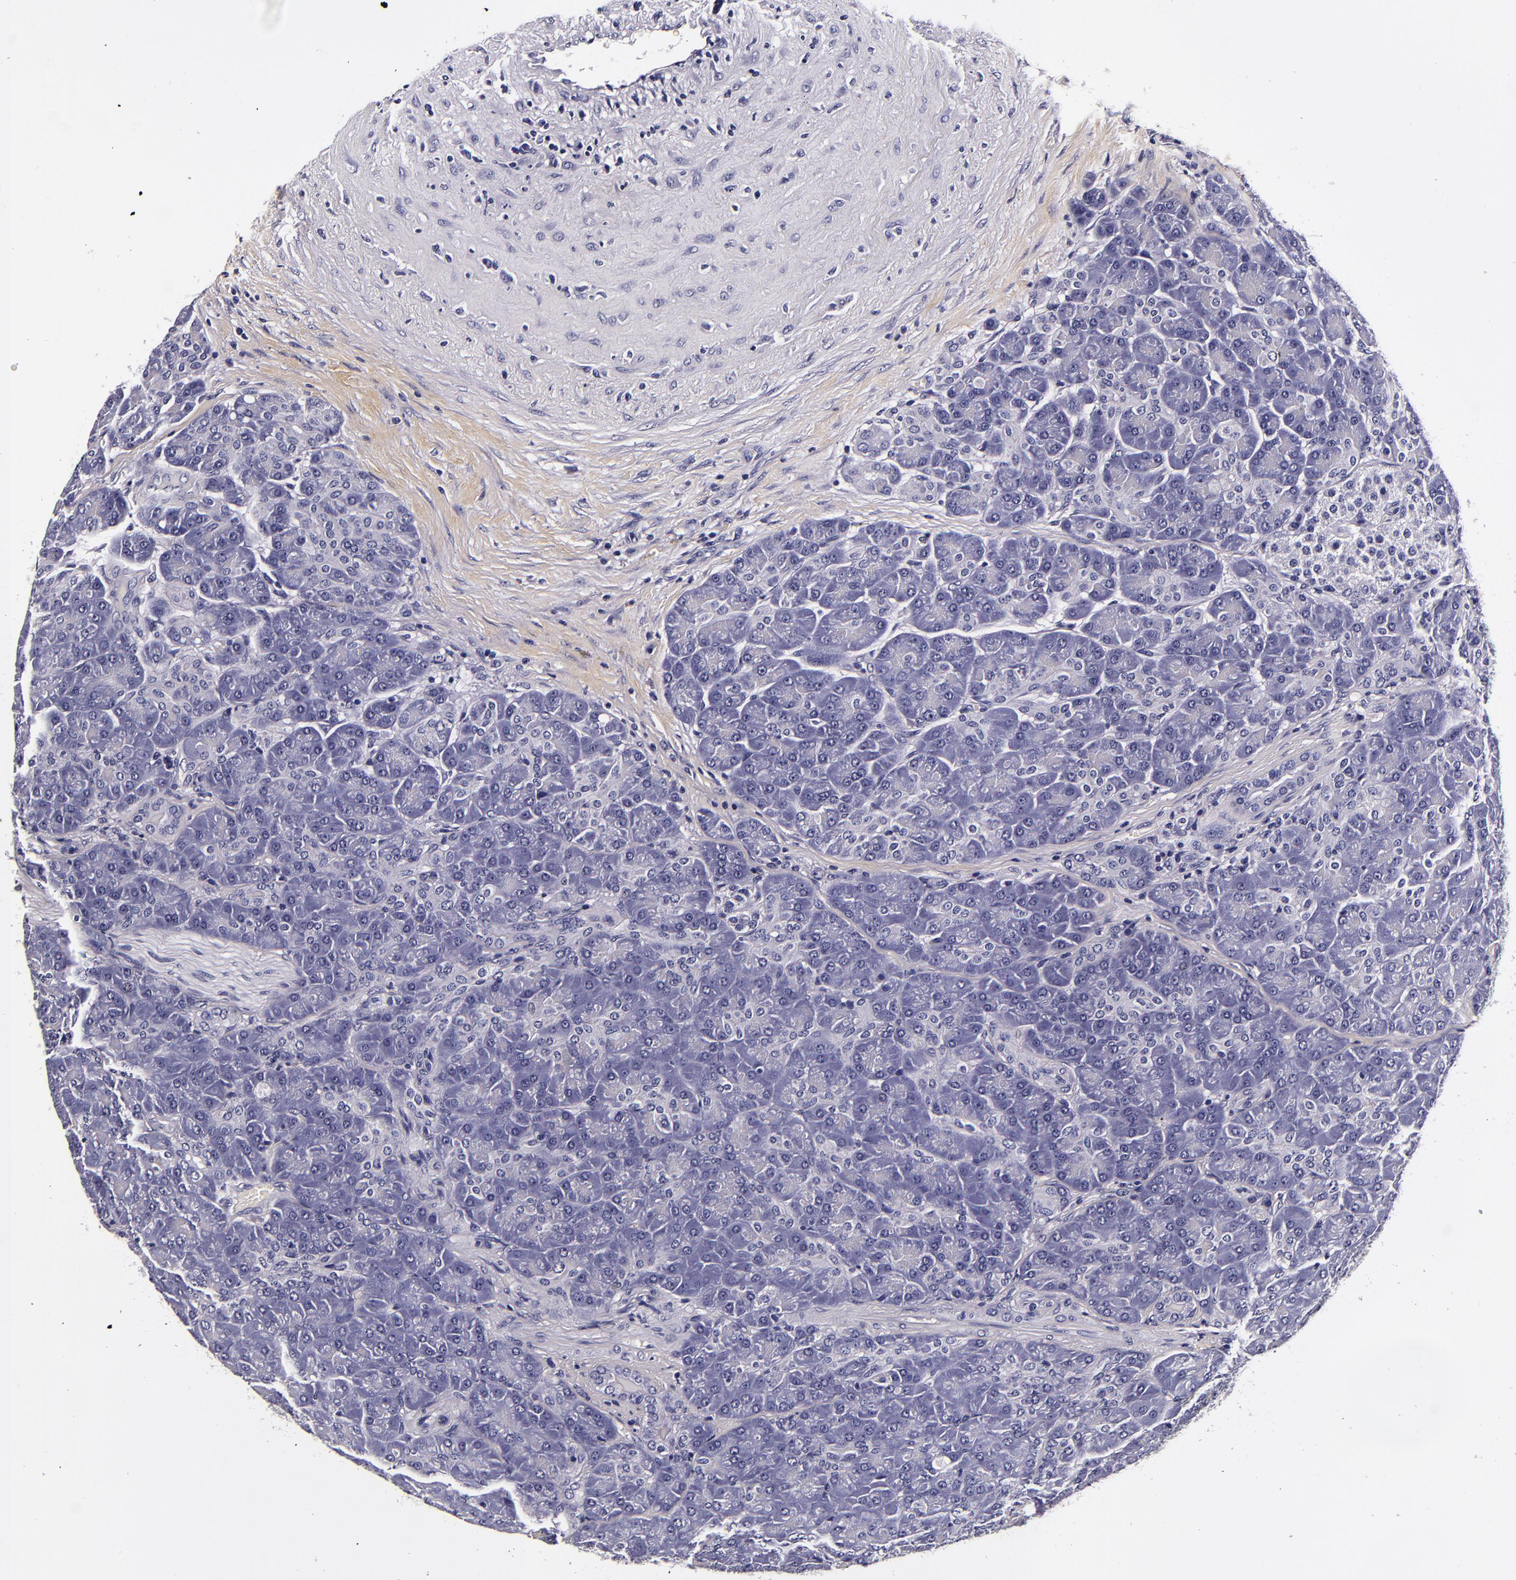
{"staining": {"intensity": "negative", "quantity": "none", "location": "none"}, "tissue": "pancreas", "cell_type": "Exocrine glandular cells", "image_type": "normal", "snomed": [{"axis": "morphology", "description": "Normal tissue, NOS"}, {"axis": "topography", "description": "Pancreas"}], "caption": "A high-resolution histopathology image shows immunohistochemistry staining of normal pancreas, which demonstrates no significant expression in exocrine glandular cells. (DAB (3,3'-diaminobenzidine) IHC visualized using brightfield microscopy, high magnification).", "gene": "FBN1", "patient": {"sex": "male", "age": 66}}